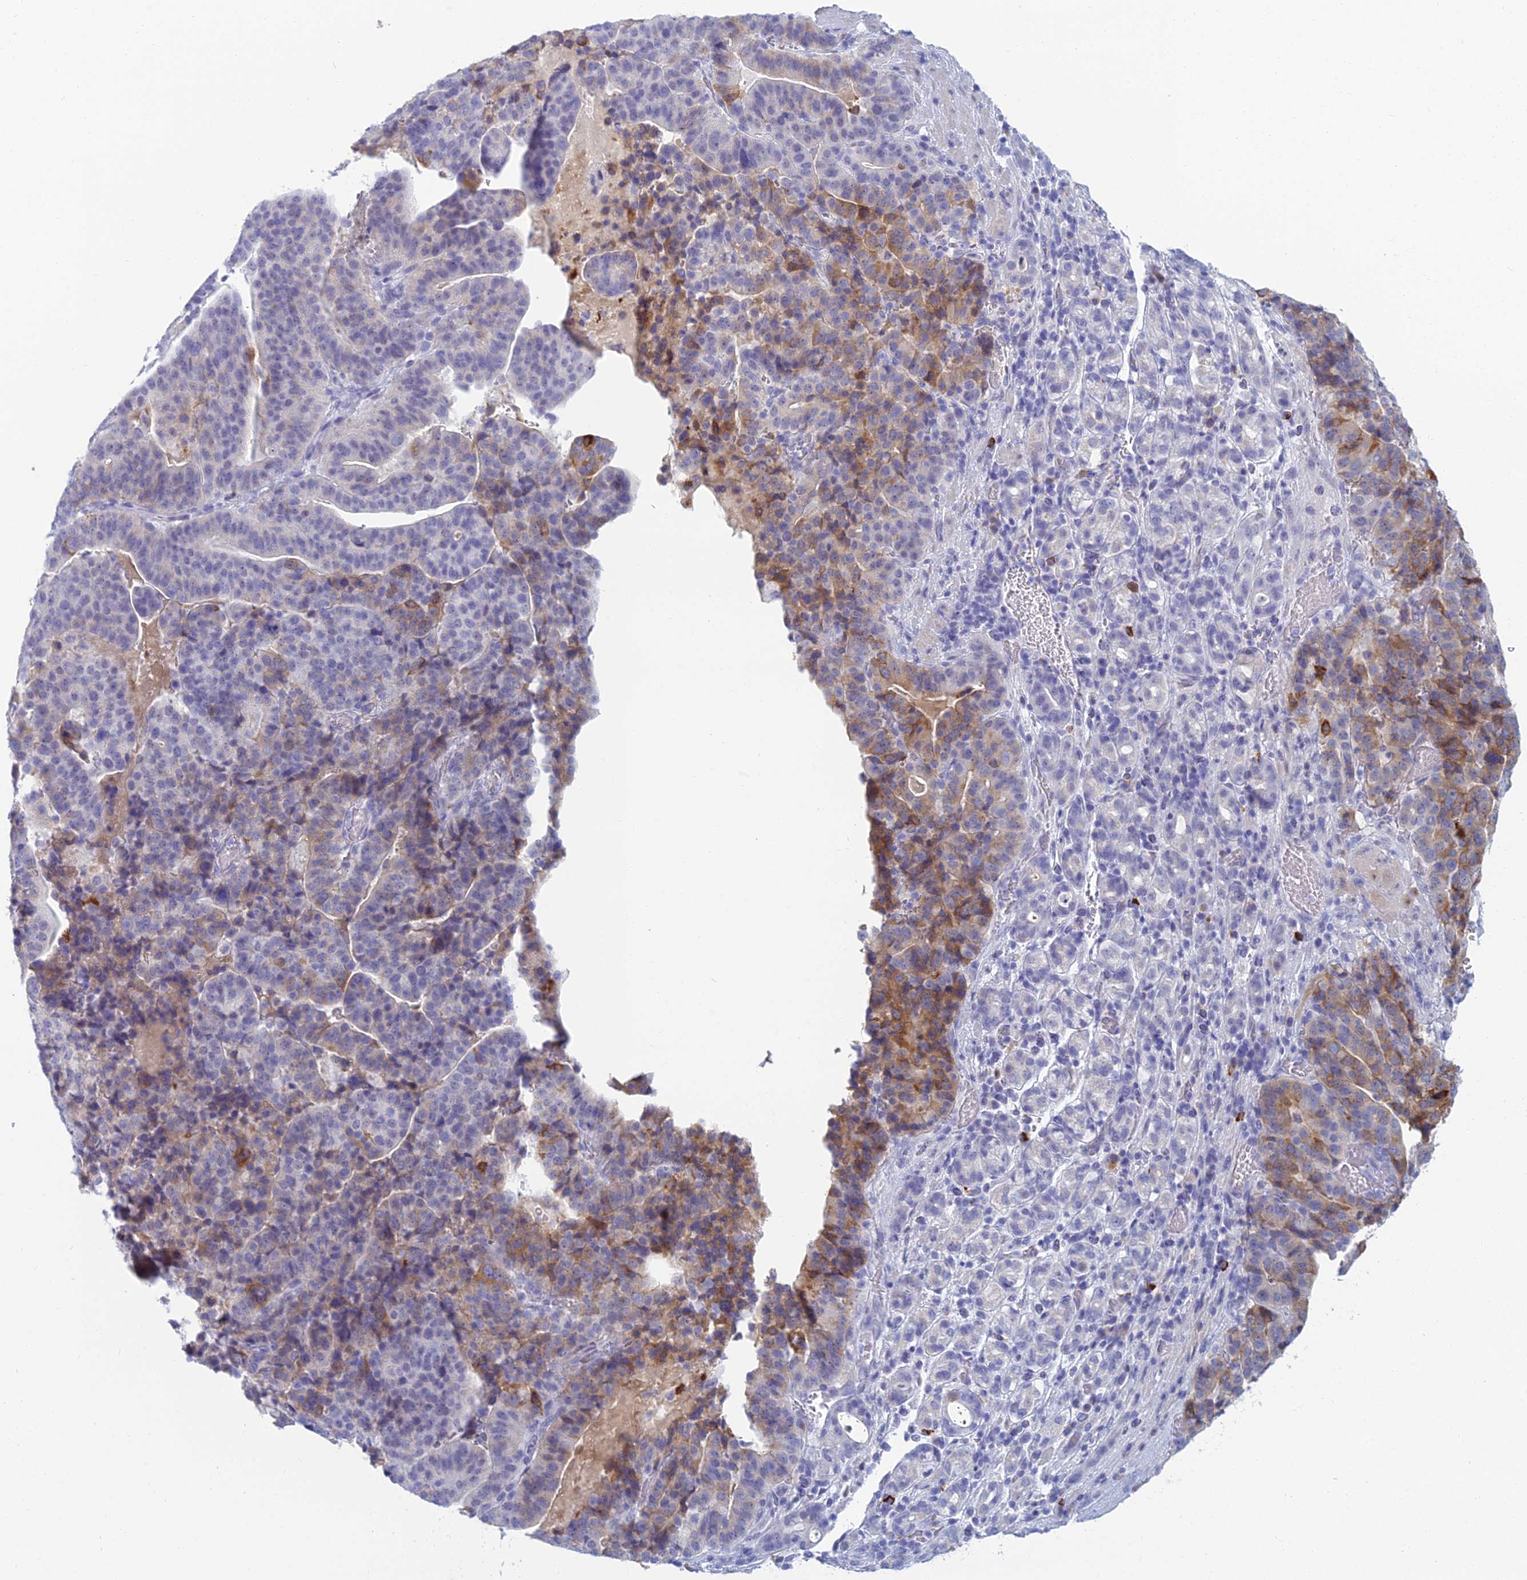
{"staining": {"intensity": "moderate", "quantity": "25%-75%", "location": "cytoplasmic/membranous"}, "tissue": "stomach cancer", "cell_type": "Tumor cells", "image_type": "cancer", "snomed": [{"axis": "morphology", "description": "Adenocarcinoma, NOS"}, {"axis": "topography", "description": "Stomach"}], "caption": "The image demonstrates staining of stomach cancer (adenocarcinoma), revealing moderate cytoplasmic/membranous protein expression (brown color) within tumor cells.", "gene": "MUC13", "patient": {"sex": "male", "age": 48}}